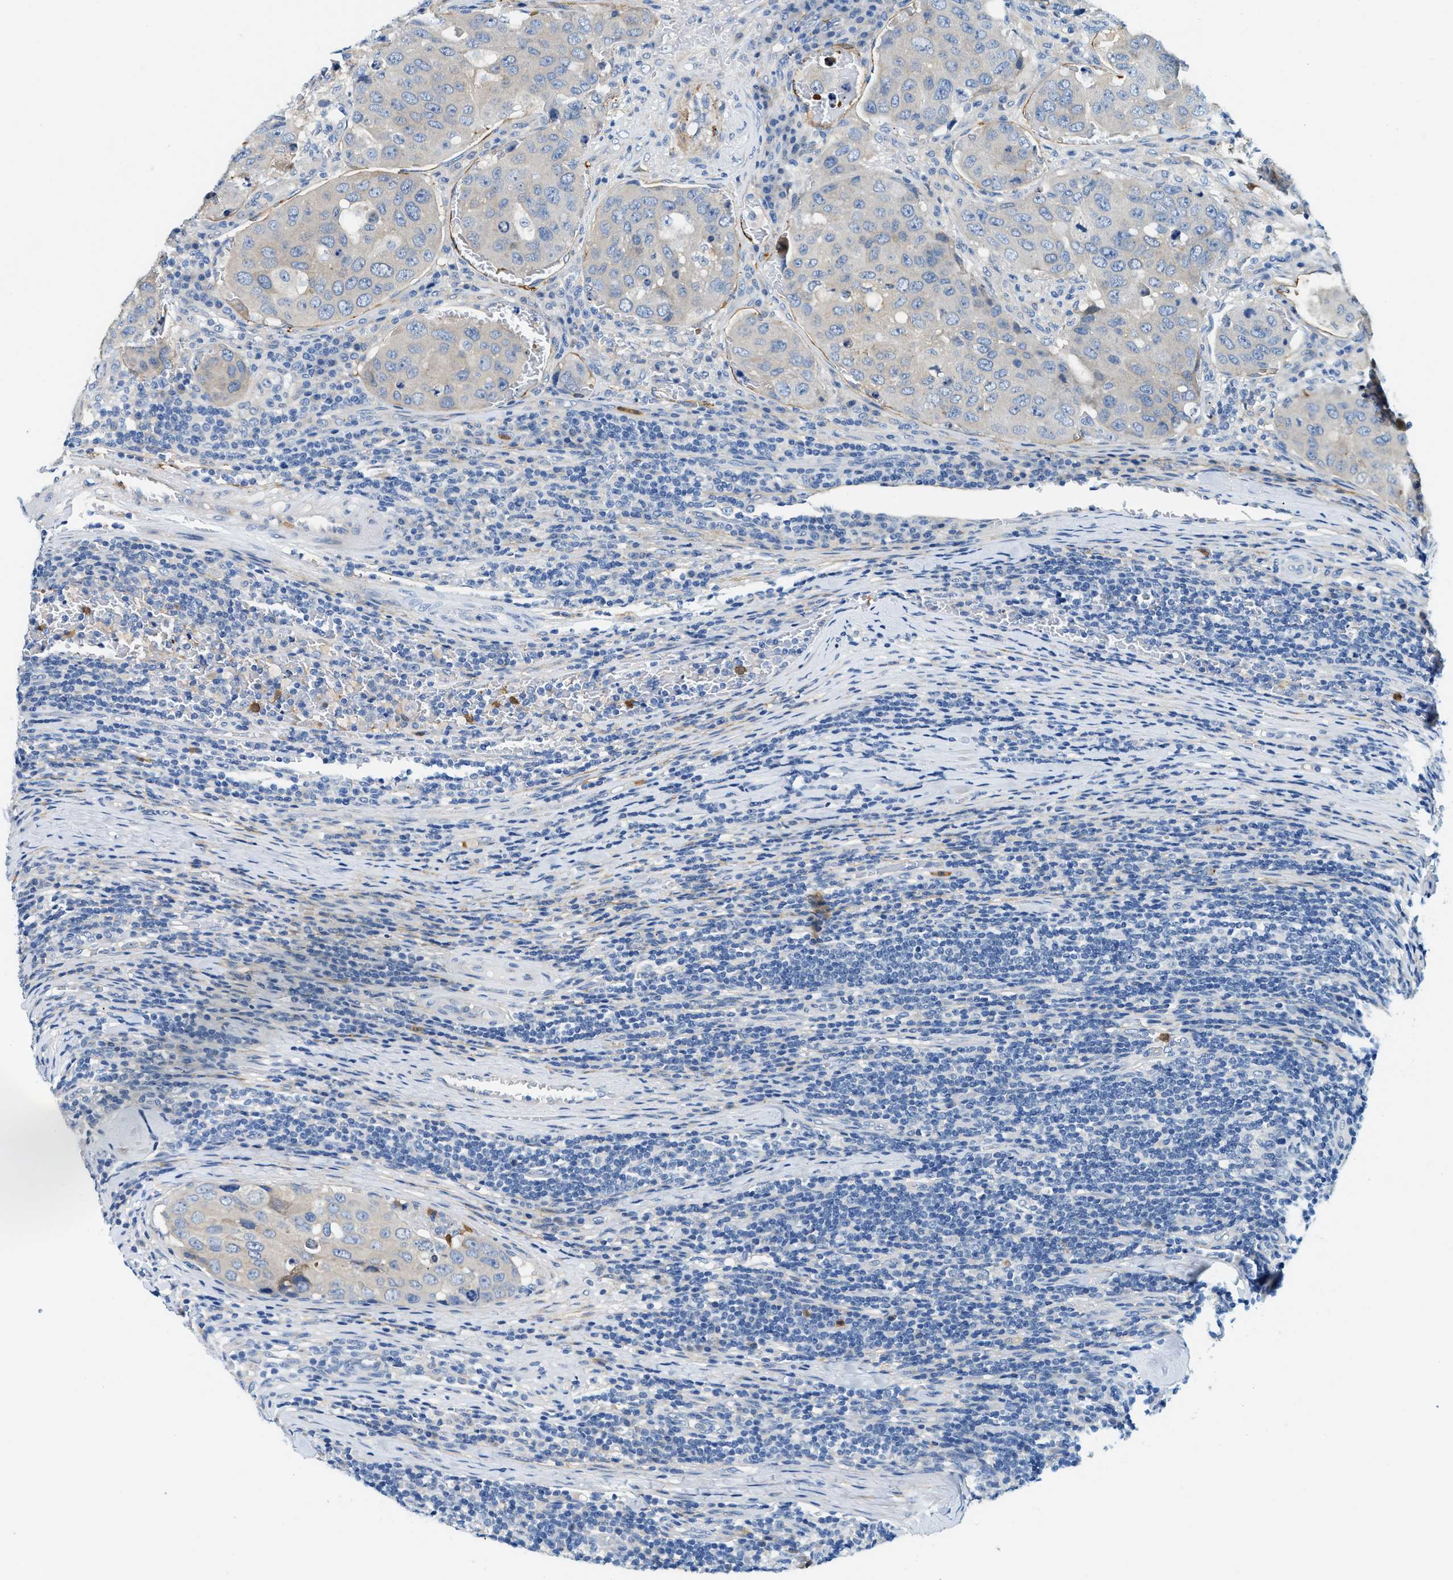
{"staining": {"intensity": "negative", "quantity": "none", "location": "none"}, "tissue": "urothelial cancer", "cell_type": "Tumor cells", "image_type": "cancer", "snomed": [{"axis": "morphology", "description": "Urothelial carcinoma, High grade"}, {"axis": "topography", "description": "Lymph node"}, {"axis": "topography", "description": "Urinary bladder"}], "caption": "This is an immunohistochemistry (IHC) image of human high-grade urothelial carcinoma. There is no positivity in tumor cells.", "gene": "ZDHHC13", "patient": {"sex": "male", "age": 51}}